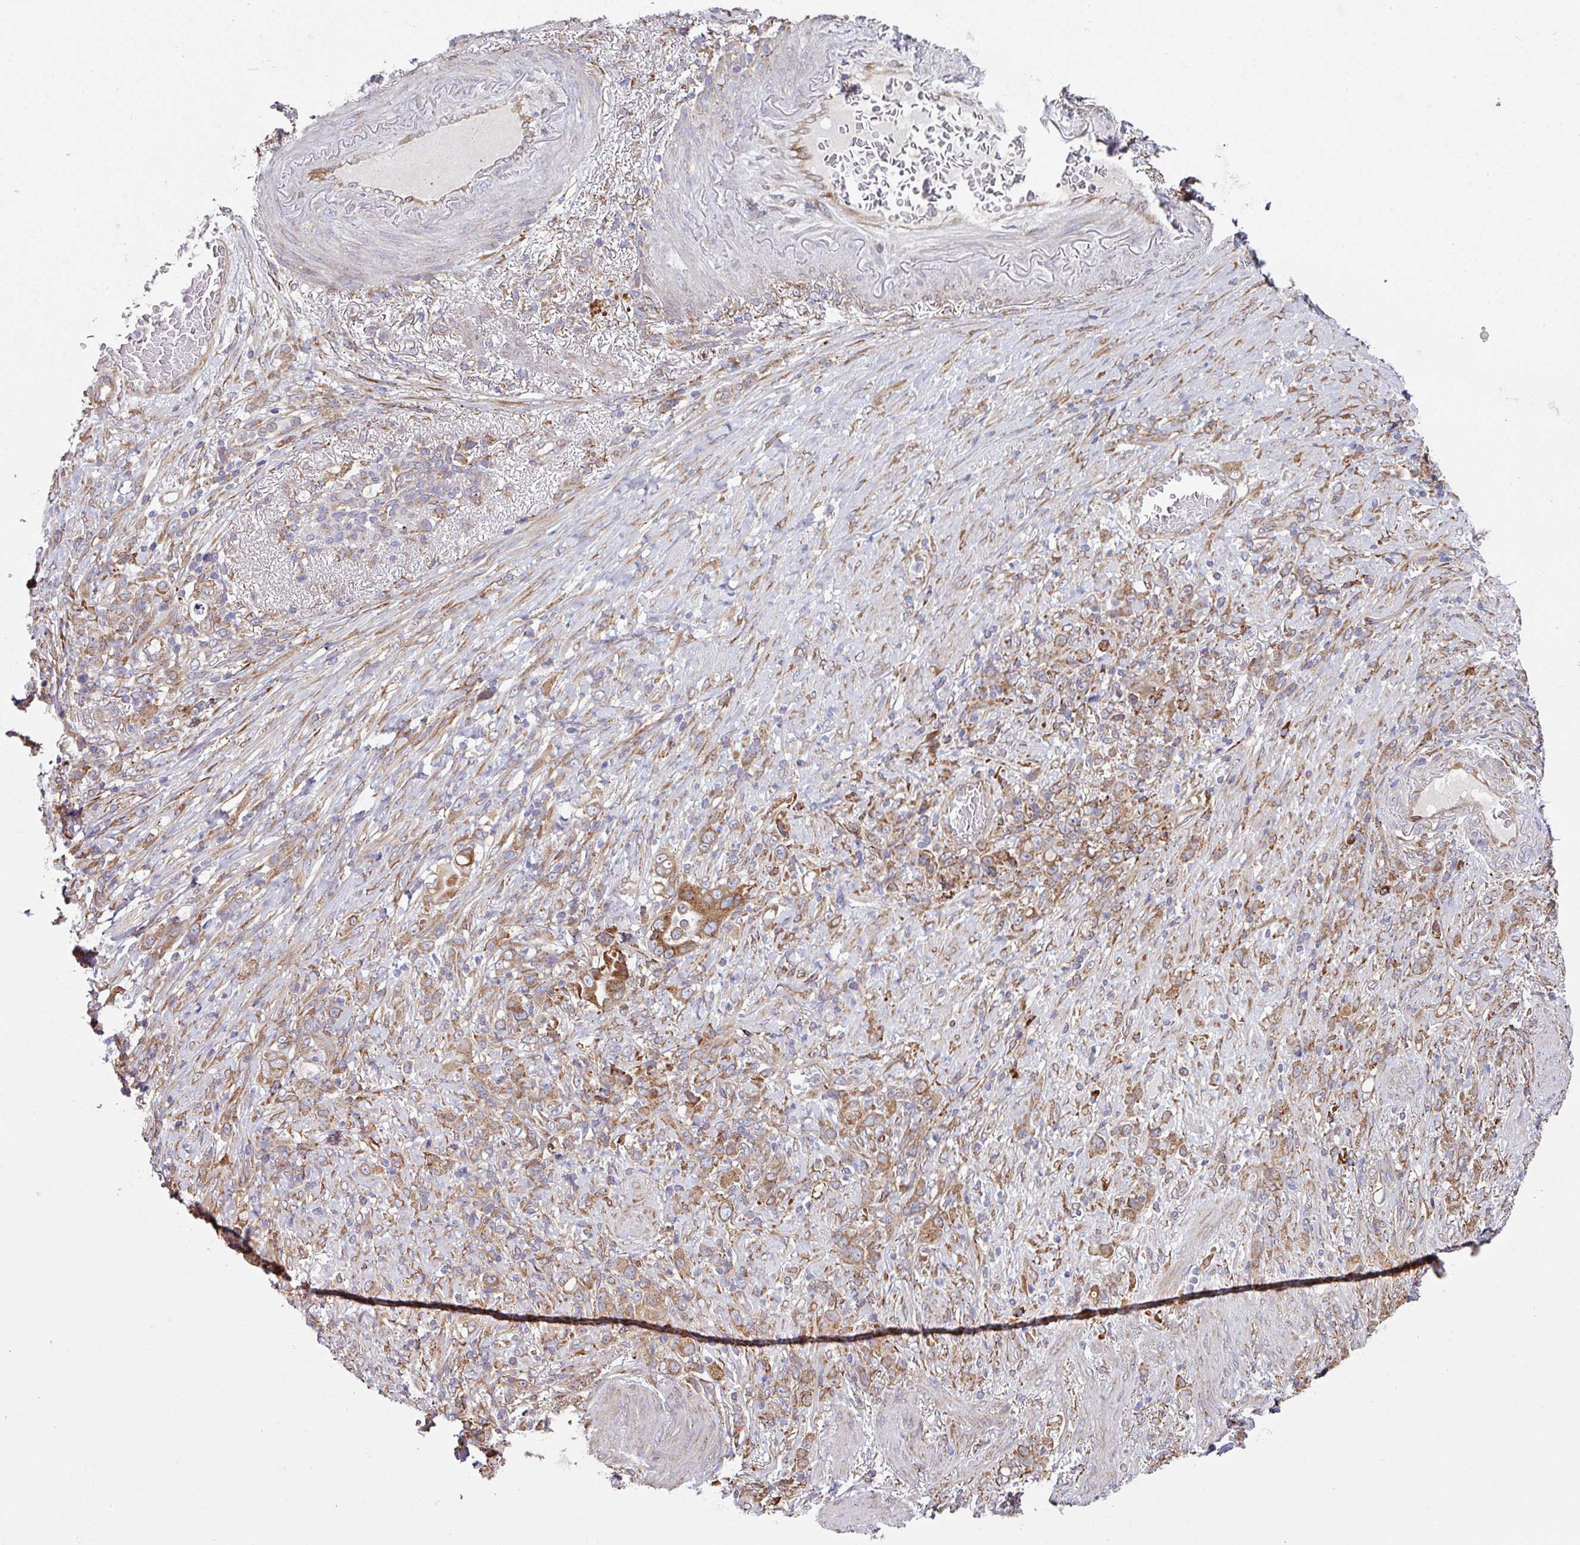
{"staining": {"intensity": "moderate", "quantity": ">75%", "location": "cytoplasmic/membranous"}, "tissue": "stomach cancer", "cell_type": "Tumor cells", "image_type": "cancer", "snomed": [{"axis": "morphology", "description": "Adenocarcinoma, NOS"}, {"axis": "topography", "description": "Stomach"}], "caption": "Stomach cancer stained with a protein marker displays moderate staining in tumor cells.", "gene": "FAT4", "patient": {"sex": "female", "age": 79}}